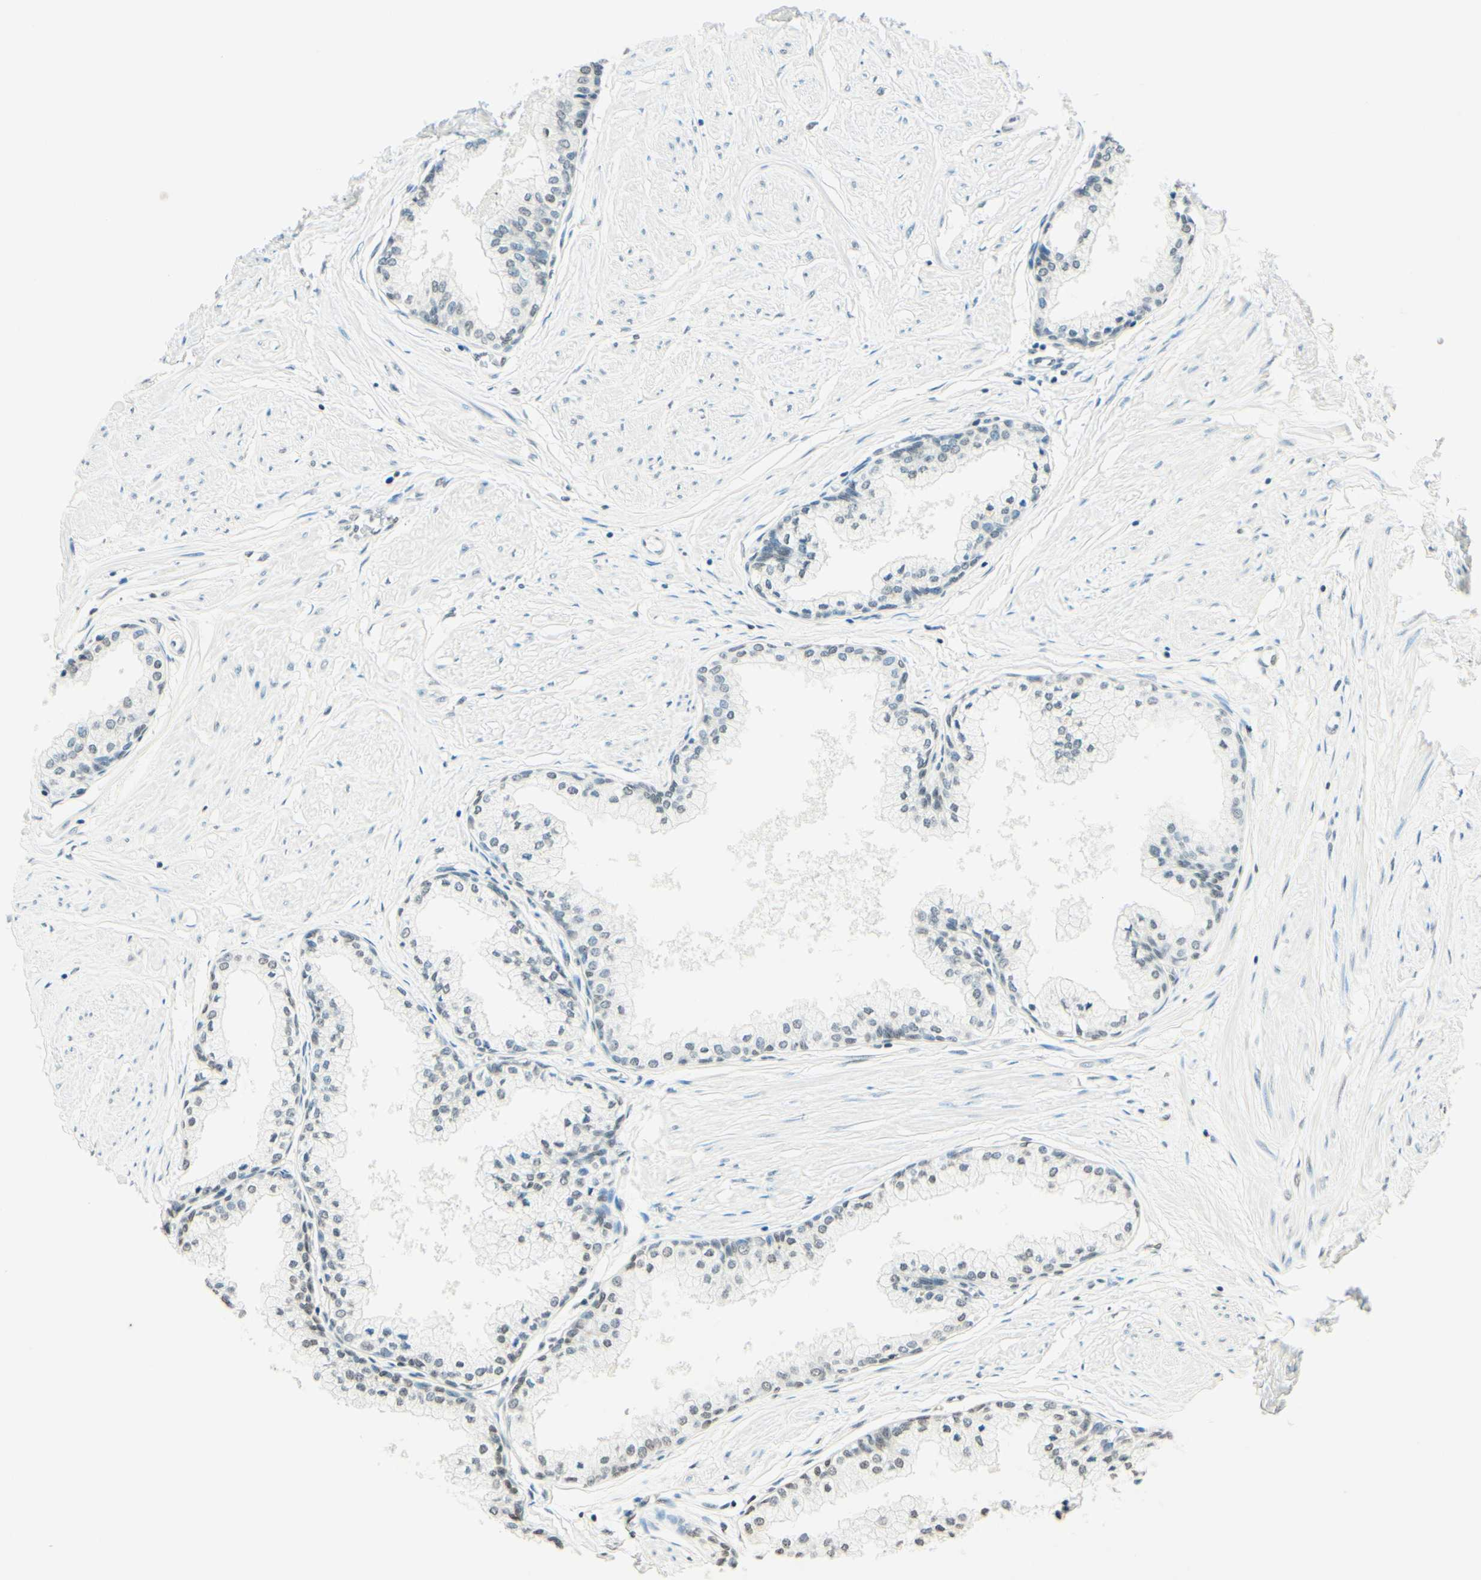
{"staining": {"intensity": "weak", "quantity": "25%-75%", "location": "nuclear"}, "tissue": "prostate", "cell_type": "Glandular cells", "image_type": "normal", "snomed": [{"axis": "morphology", "description": "Normal tissue, NOS"}, {"axis": "topography", "description": "Prostate"}, {"axis": "topography", "description": "Seminal veicle"}], "caption": "The micrograph shows staining of benign prostate, revealing weak nuclear protein positivity (brown color) within glandular cells.", "gene": "MSH2", "patient": {"sex": "male", "age": 60}}